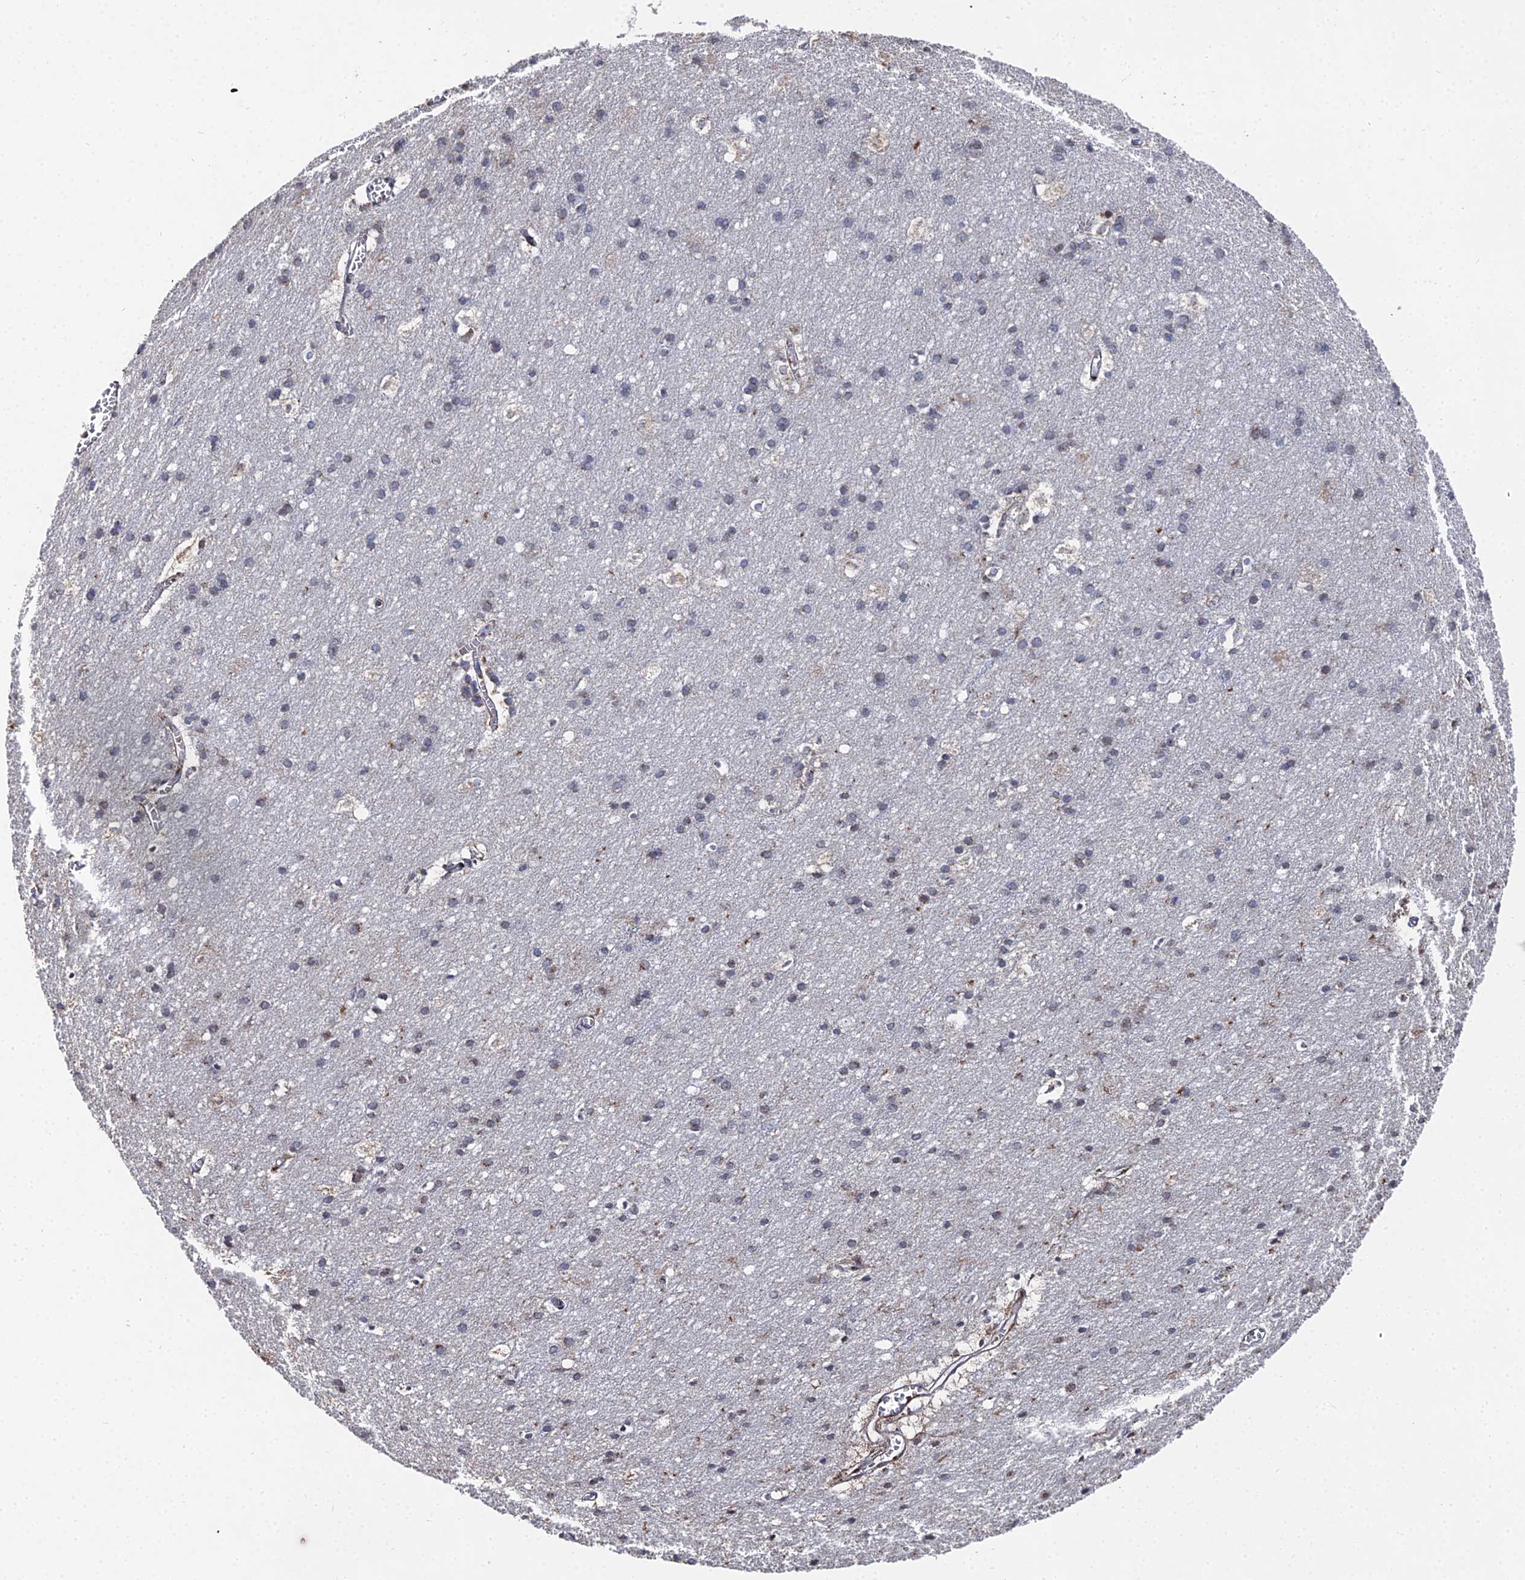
{"staining": {"intensity": "negative", "quantity": "none", "location": "none"}, "tissue": "cerebral cortex", "cell_type": "Endothelial cells", "image_type": "normal", "snomed": [{"axis": "morphology", "description": "Normal tissue, NOS"}, {"axis": "topography", "description": "Cerebral cortex"}], "caption": "Immunohistochemistry of benign cerebral cortex displays no staining in endothelial cells.", "gene": "SGMS1", "patient": {"sex": "male", "age": 54}}